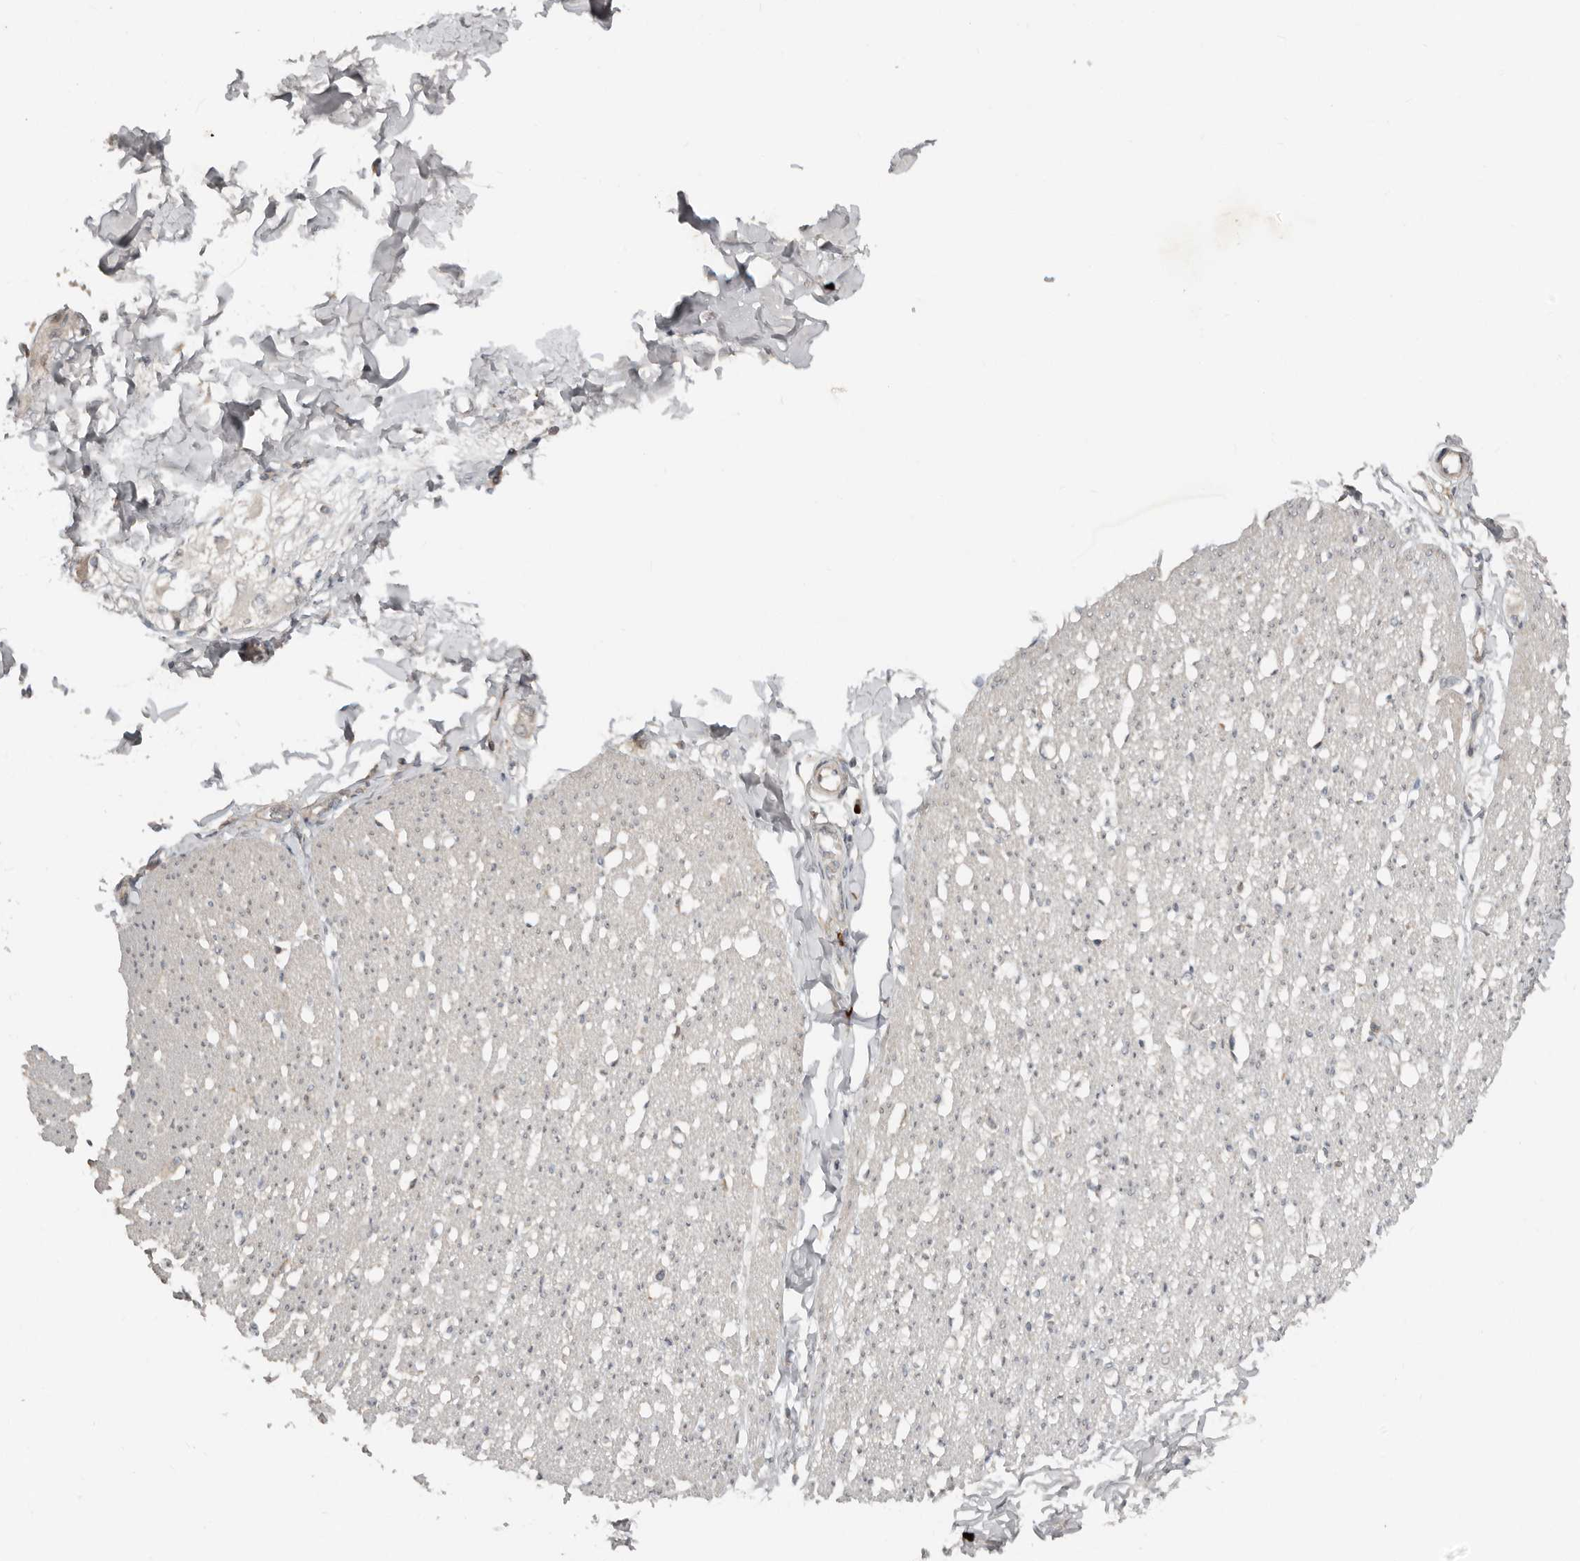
{"staining": {"intensity": "weak", "quantity": "25%-75%", "location": "cytoplasmic/membranous"}, "tissue": "smooth muscle", "cell_type": "Smooth muscle cells", "image_type": "normal", "snomed": [{"axis": "morphology", "description": "Normal tissue, NOS"}, {"axis": "morphology", "description": "Adenocarcinoma, NOS"}, {"axis": "topography", "description": "Colon"}, {"axis": "topography", "description": "Peripheral nerve tissue"}], "caption": "A low amount of weak cytoplasmic/membranous expression is appreciated in approximately 25%-75% of smooth muscle cells in unremarkable smooth muscle. (IHC, brightfield microscopy, high magnification).", "gene": "TEAD3", "patient": {"sex": "male", "age": 14}}